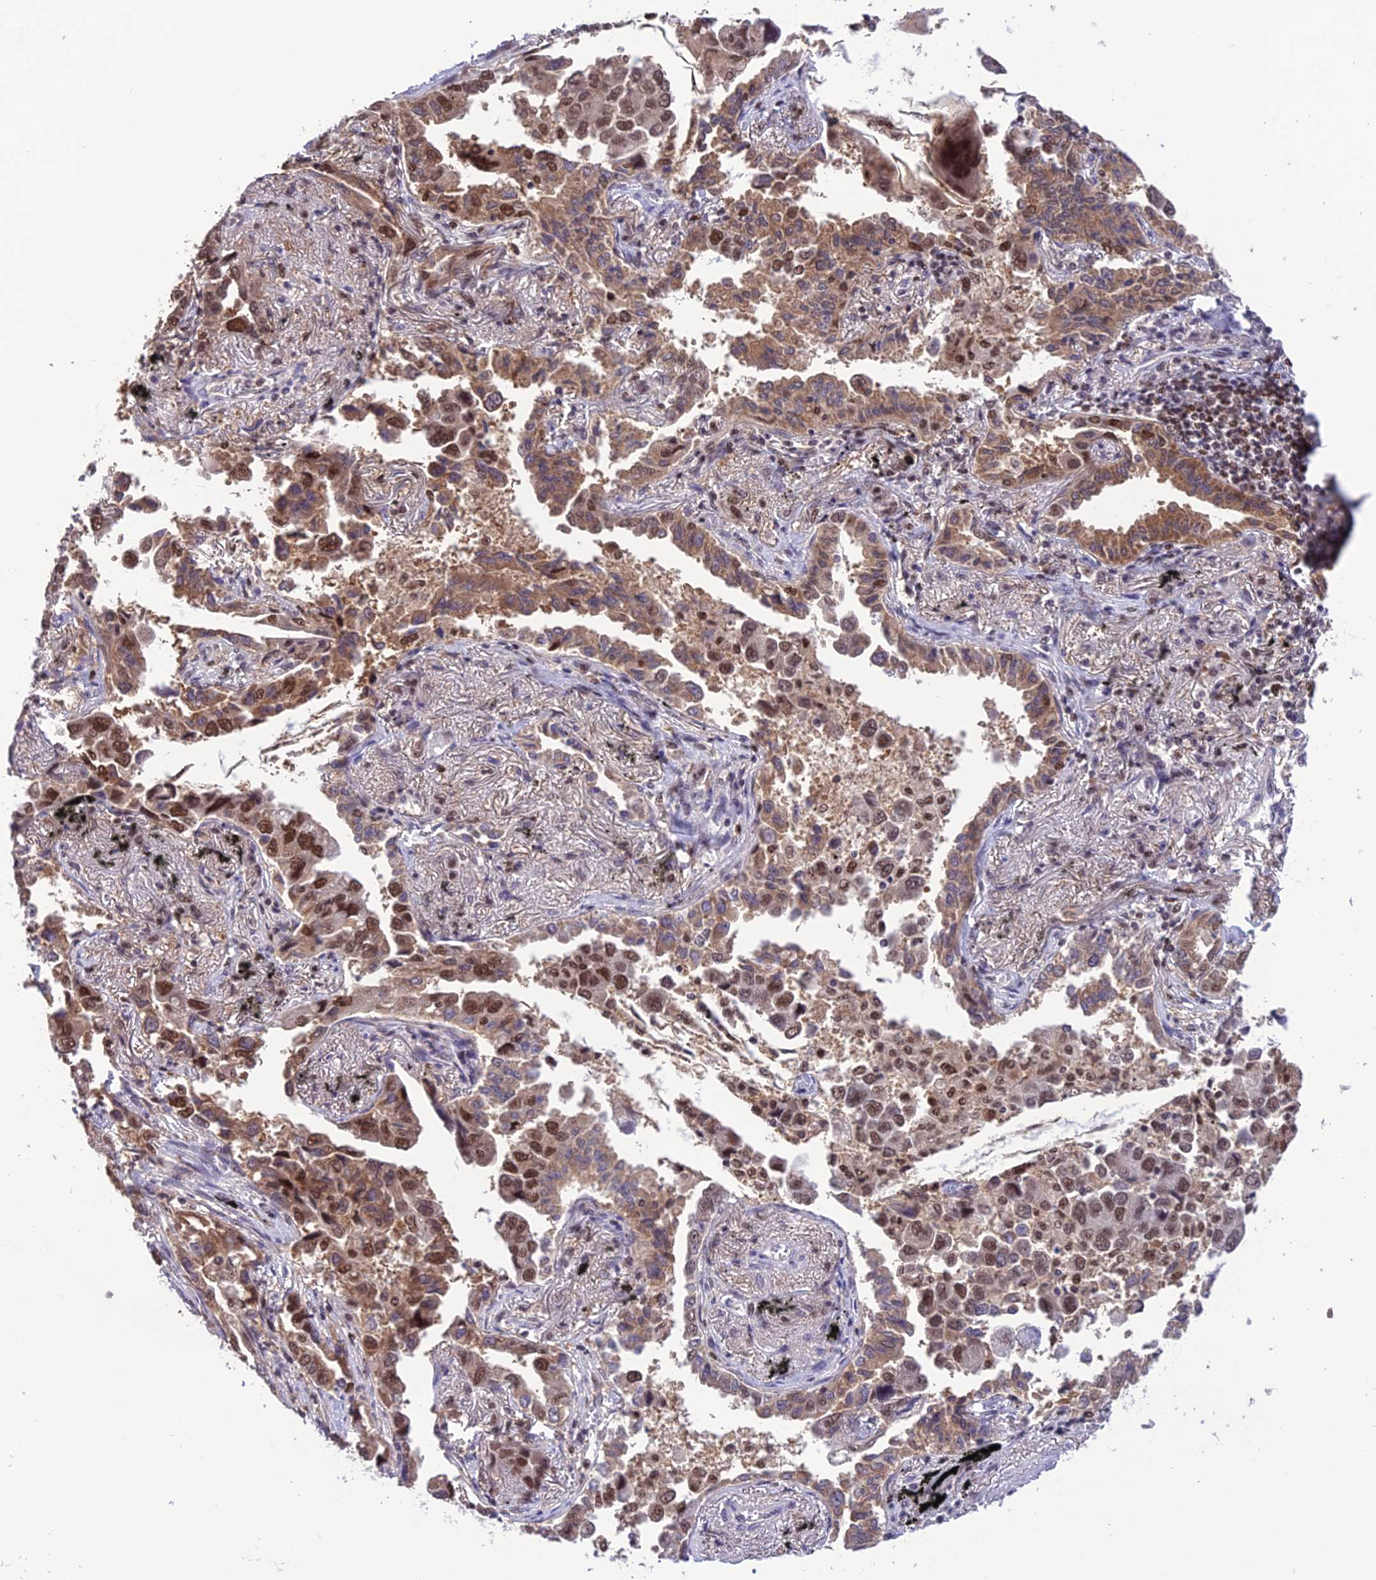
{"staining": {"intensity": "moderate", "quantity": "25%-75%", "location": "cytoplasmic/membranous,nuclear"}, "tissue": "lung cancer", "cell_type": "Tumor cells", "image_type": "cancer", "snomed": [{"axis": "morphology", "description": "Adenocarcinoma, NOS"}, {"axis": "topography", "description": "Lung"}], "caption": "A brown stain highlights moderate cytoplasmic/membranous and nuclear positivity of a protein in adenocarcinoma (lung) tumor cells.", "gene": "MIS12", "patient": {"sex": "male", "age": 67}}